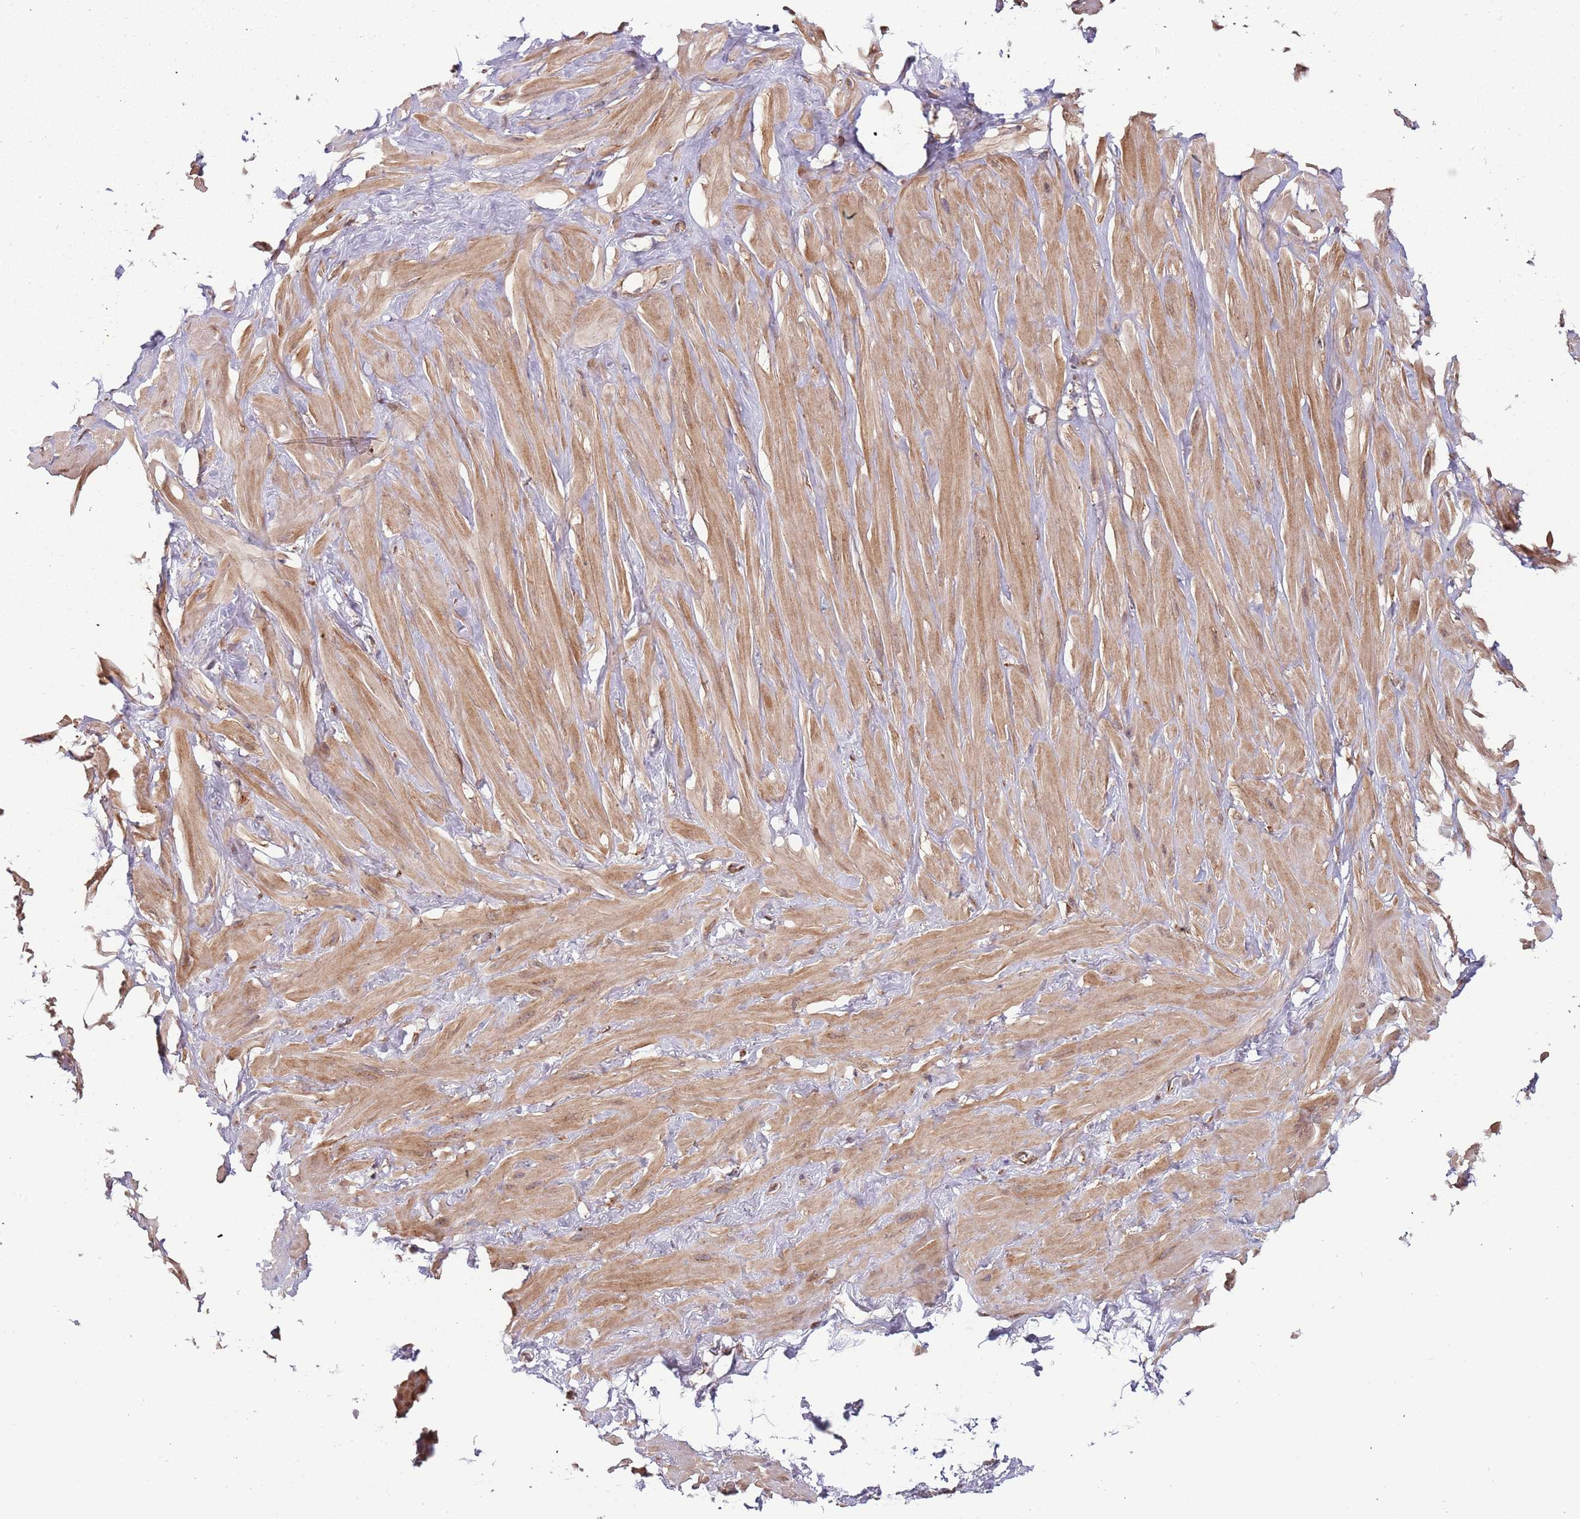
{"staining": {"intensity": "negative", "quantity": "none", "location": "none"}, "tissue": "adipose tissue", "cell_type": "Adipocytes", "image_type": "normal", "snomed": [{"axis": "morphology", "description": "Normal tissue, NOS"}, {"axis": "topography", "description": "Soft tissue"}, {"axis": "topography", "description": "Adipose tissue"}, {"axis": "topography", "description": "Vascular tissue"}, {"axis": "topography", "description": "Peripheral nerve tissue"}], "caption": "Immunohistochemistry (IHC) photomicrograph of unremarkable adipose tissue stained for a protein (brown), which demonstrates no positivity in adipocytes. (DAB (3,3'-diaminobenzidine) immunohistochemistry visualized using brightfield microscopy, high magnification).", "gene": "IL17RD", "patient": {"sex": "male", "age": 46}}